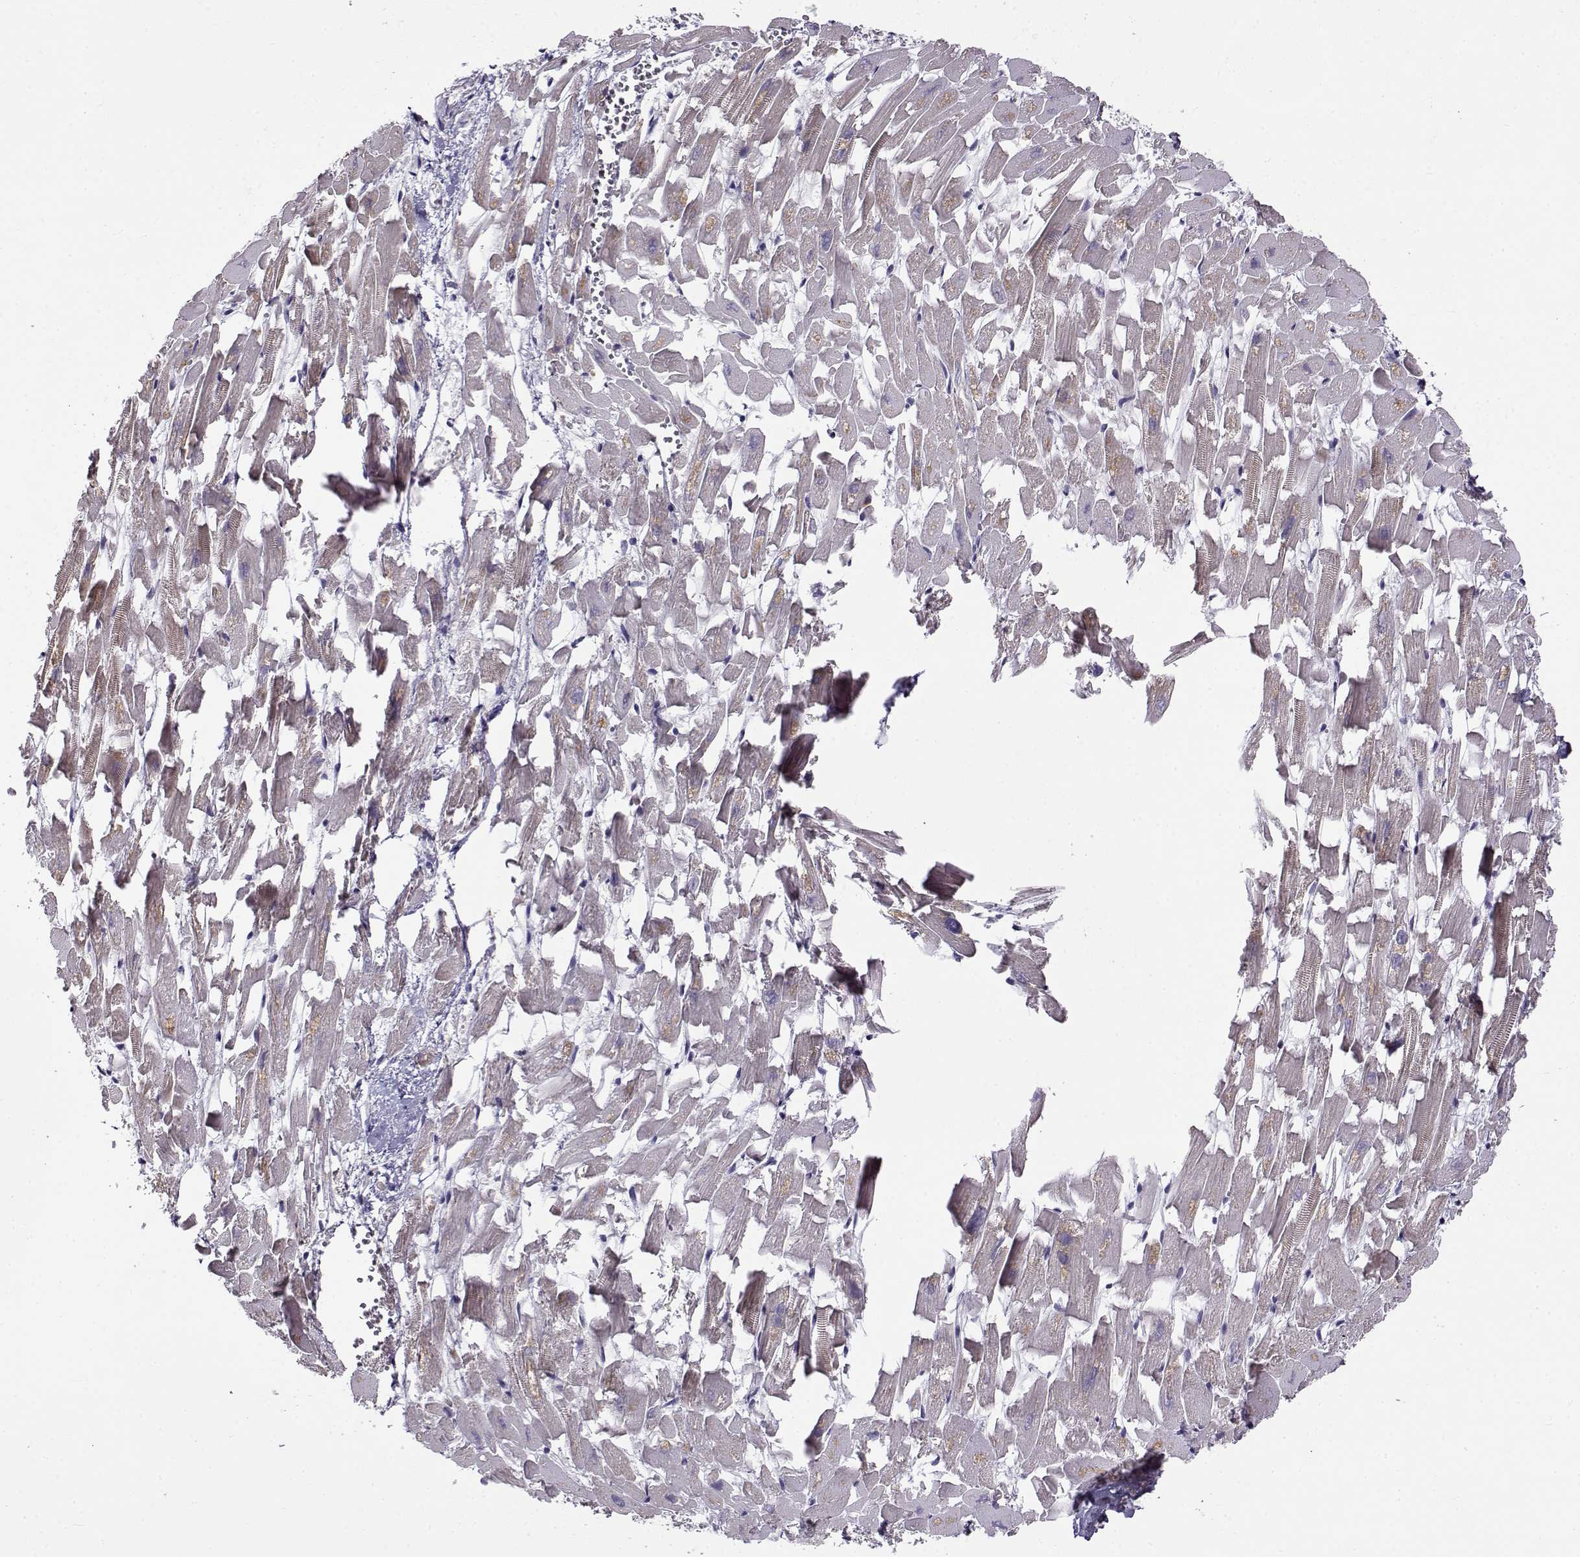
{"staining": {"intensity": "weak", "quantity": "25%-75%", "location": "cytoplasmic/membranous"}, "tissue": "heart muscle", "cell_type": "Cardiomyocytes", "image_type": "normal", "snomed": [{"axis": "morphology", "description": "Normal tissue, NOS"}, {"axis": "topography", "description": "Heart"}], "caption": "Heart muscle stained with IHC reveals weak cytoplasmic/membranous staining in approximately 25%-75% of cardiomyocytes.", "gene": "BACH1", "patient": {"sex": "female", "age": 64}}